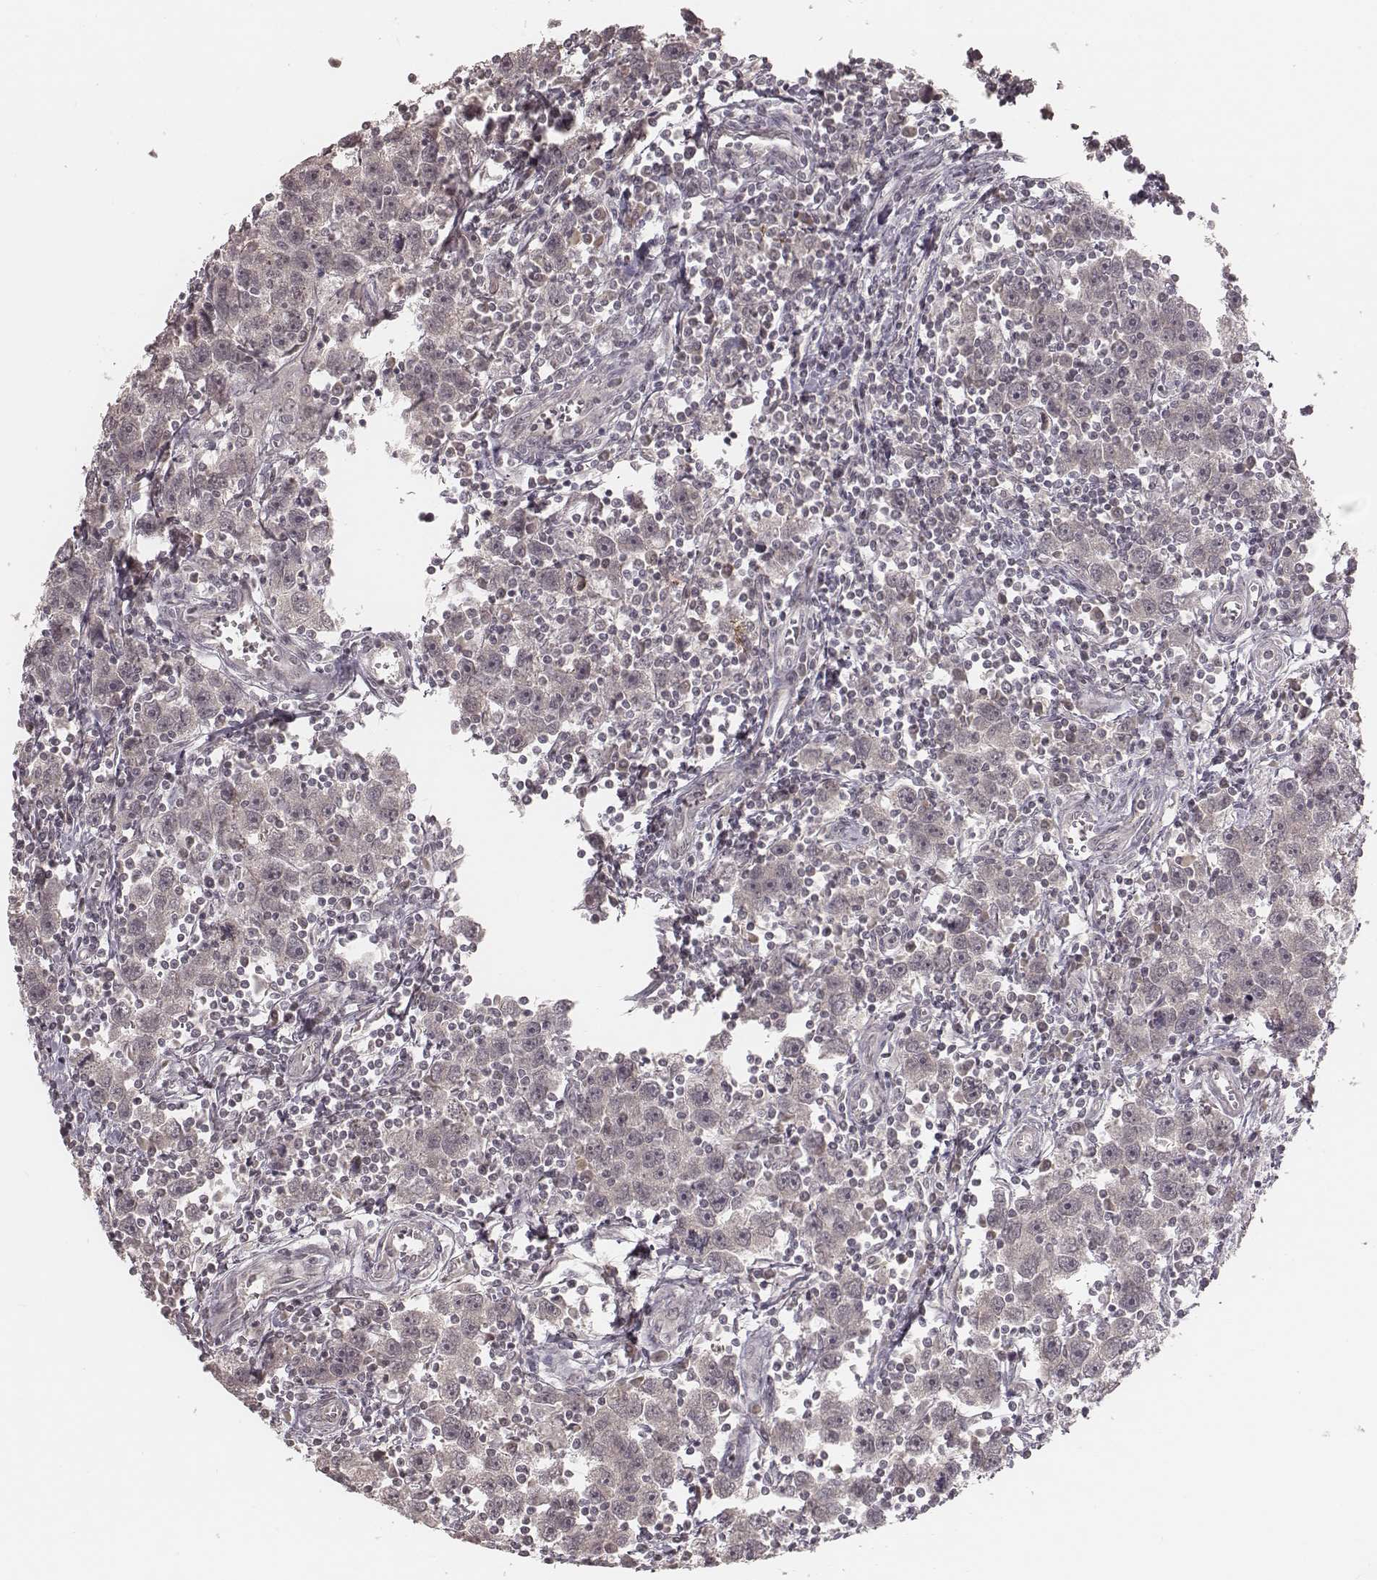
{"staining": {"intensity": "negative", "quantity": "none", "location": "none"}, "tissue": "testis cancer", "cell_type": "Tumor cells", "image_type": "cancer", "snomed": [{"axis": "morphology", "description": "Seminoma, NOS"}, {"axis": "topography", "description": "Testis"}], "caption": "The photomicrograph shows no staining of tumor cells in testis seminoma.", "gene": "IL5", "patient": {"sex": "male", "age": 30}}